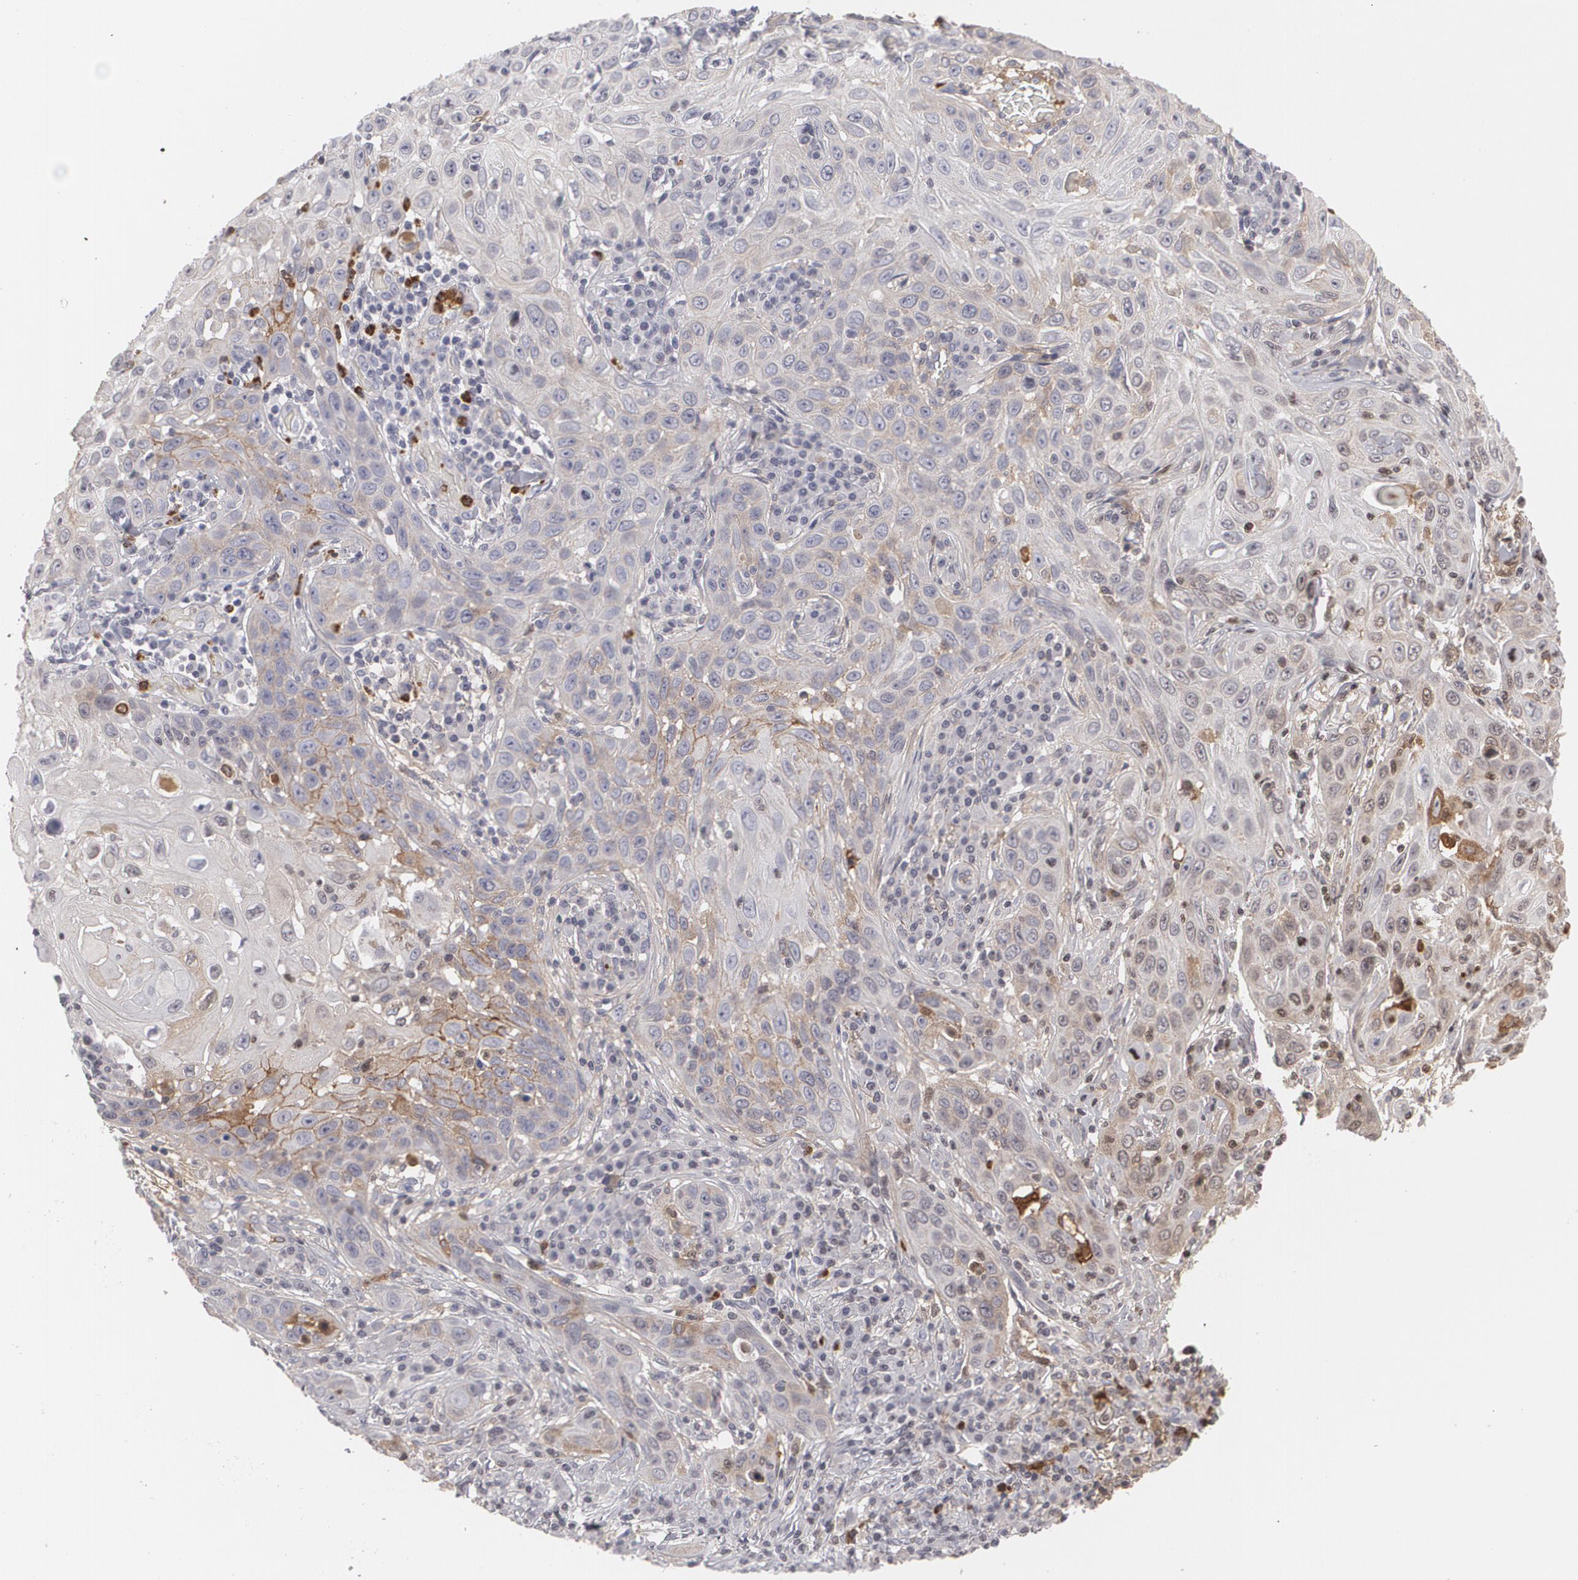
{"staining": {"intensity": "weak", "quantity": "<25%", "location": "cytoplasmic/membranous"}, "tissue": "skin cancer", "cell_type": "Tumor cells", "image_type": "cancer", "snomed": [{"axis": "morphology", "description": "Squamous cell carcinoma, NOS"}, {"axis": "topography", "description": "Skin"}], "caption": "Protein analysis of skin cancer (squamous cell carcinoma) shows no significant staining in tumor cells.", "gene": "LRG1", "patient": {"sex": "male", "age": 84}}